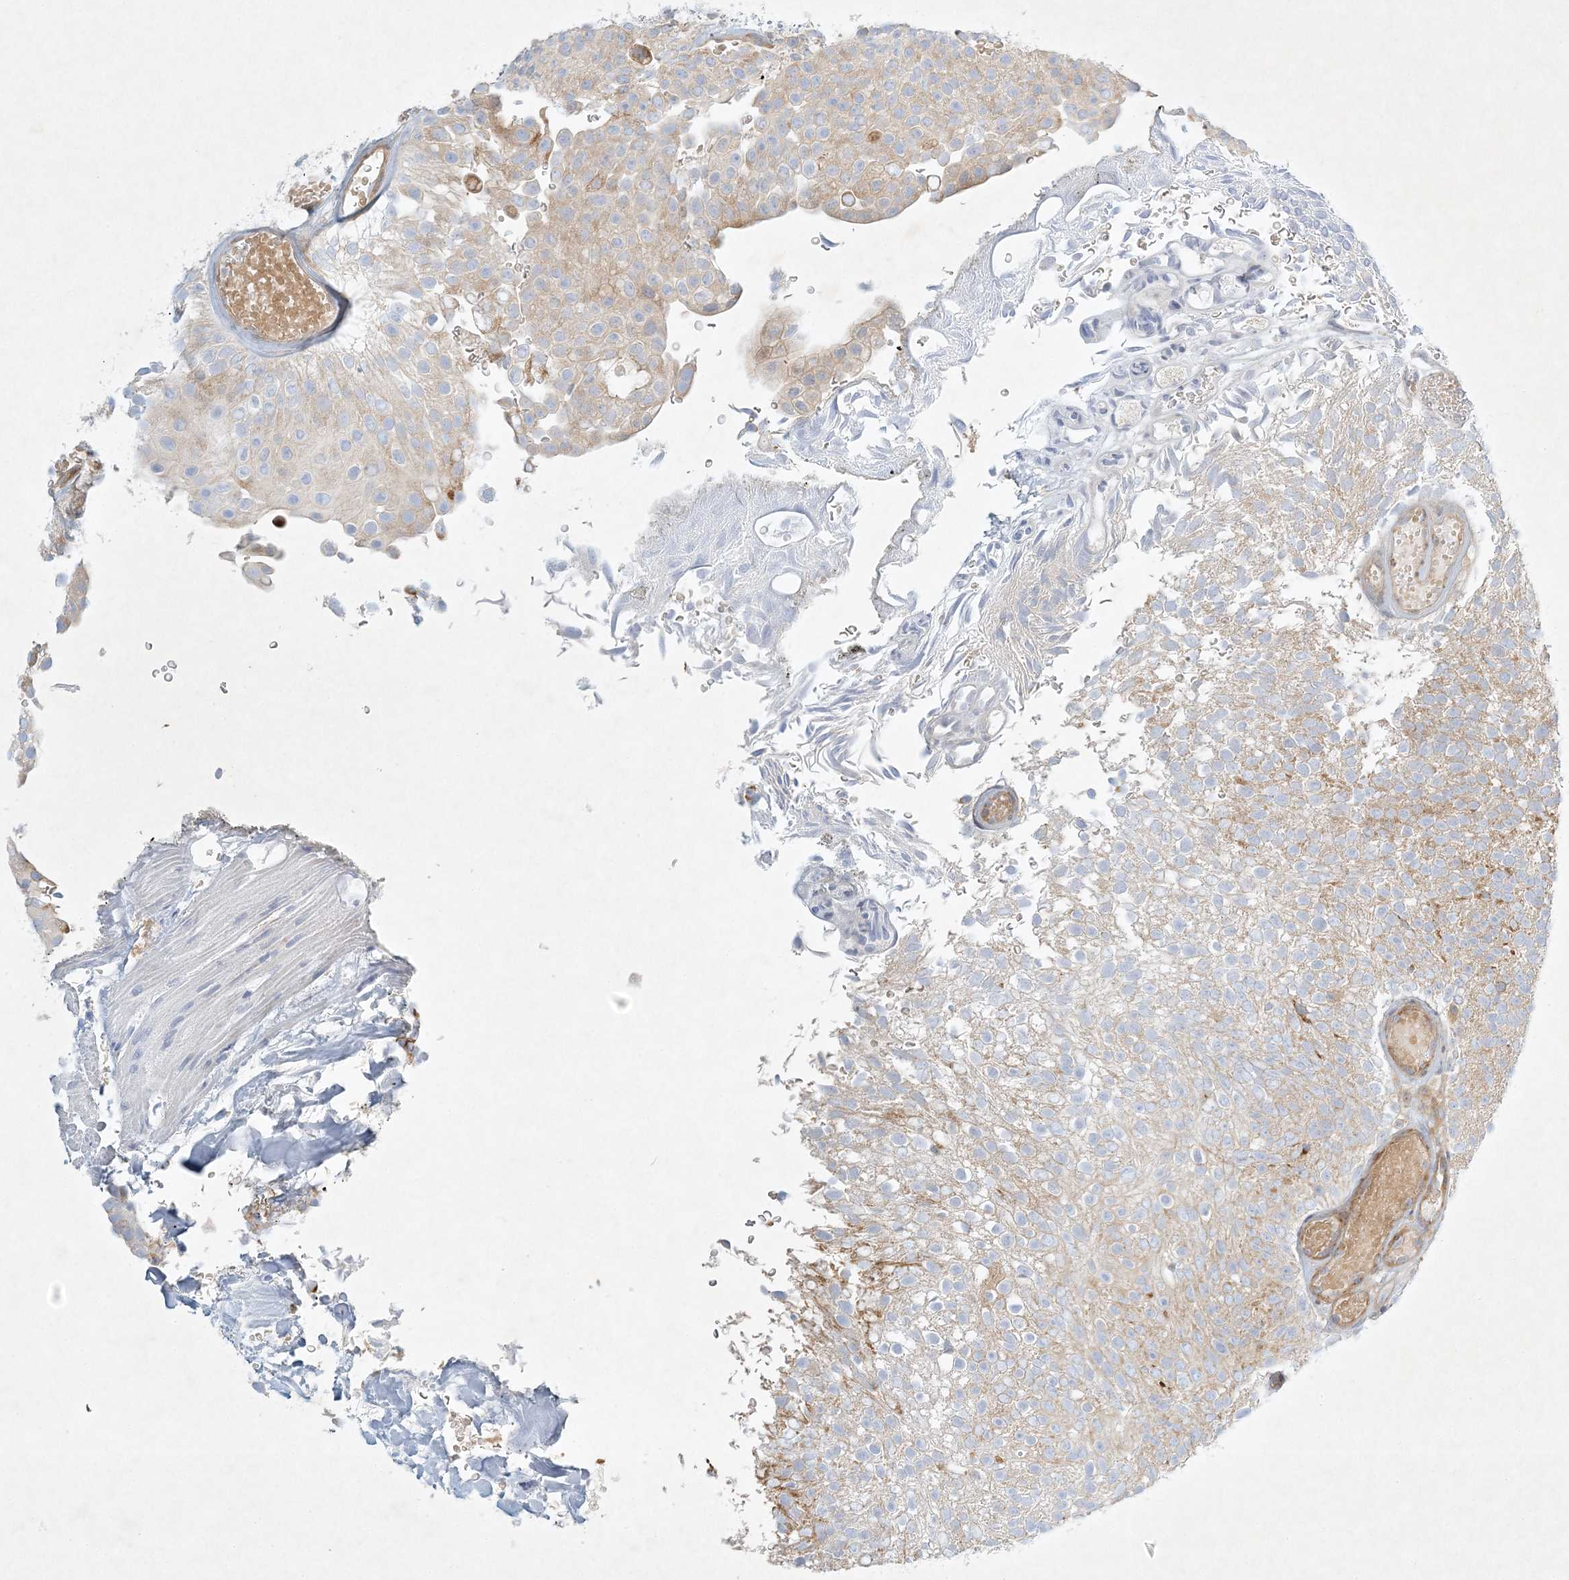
{"staining": {"intensity": "weak", "quantity": "25%-75%", "location": "cytoplasmic/membranous"}, "tissue": "urothelial cancer", "cell_type": "Tumor cells", "image_type": "cancer", "snomed": [{"axis": "morphology", "description": "Urothelial carcinoma, Low grade"}, {"axis": "topography", "description": "Urinary bladder"}], "caption": "This photomicrograph shows immunohistochemistry staining of urothelial cancer, with low weak cytoplasmic/membranous positivity in approximately 25%-75% of tumor cells.", "gene": "STK11IP", "patient": {"sex": "male", "age": 78}}